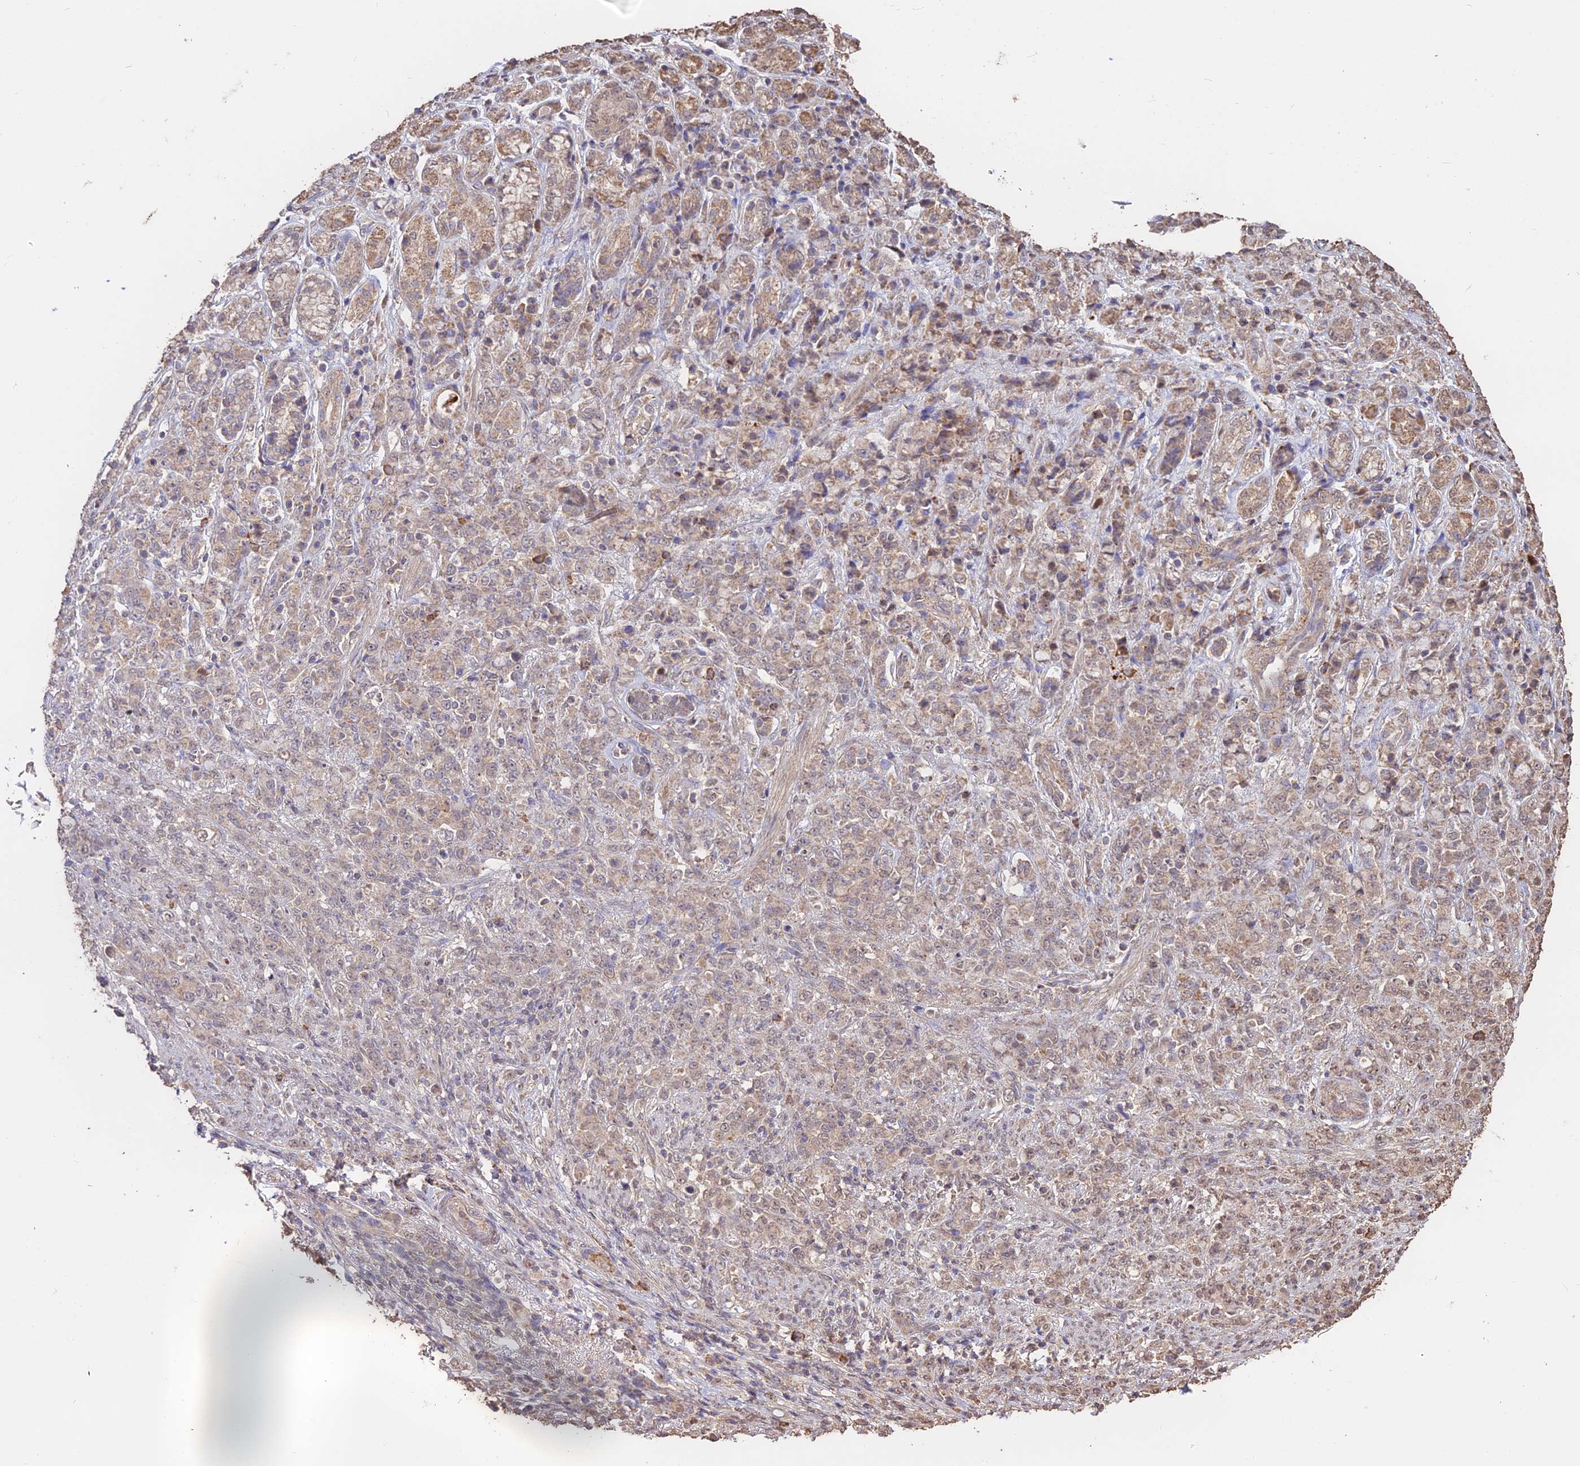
{"staining": {"intensity": "weak", "quantity": "25%-75%", "location": "cytoplasmic/membranous"}, "tissue": "stomach cancer", "cell_type": "Tumor cells", "image_type": "cancer", "snomed": [{"axis": "morphology", "description": "Adenocarcinoma, NOS"}, {"axis": "topography", "description": "Stomach"}], "caption": "Brown immunohistochemical staining in human stomach cancer reveals weak cytoplasmic/membranous expression in approximately 25%-75% of tumor cells.", "gene": "METTL13", "patient": {"sex": "female", "age": 79}}